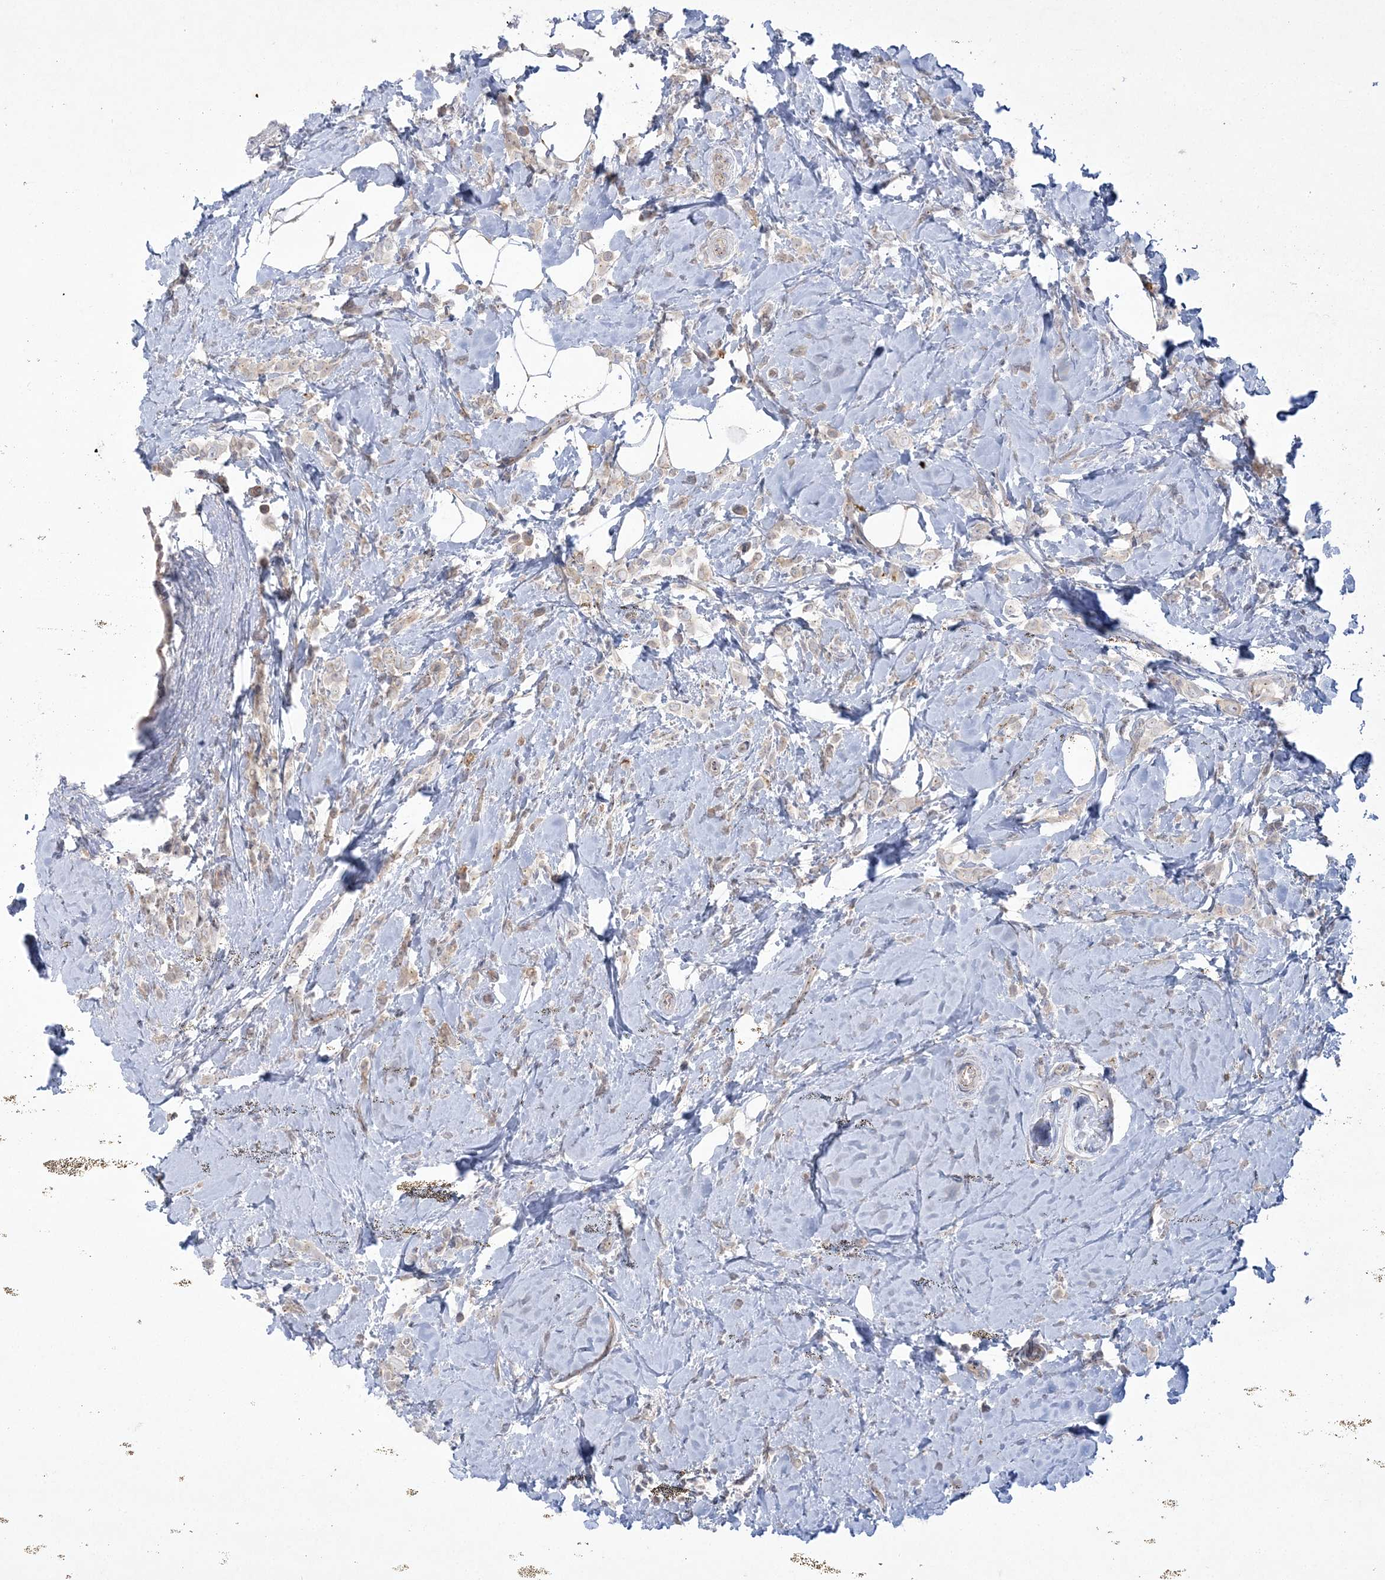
{"staining": {"intensity": "weak", "quantity": "<25%", "location": "cytoplasmic/membranous"}, "tissue": "breast cancer", "cell_type": "Tumor cells", "image_type": "cancer", "snomed": [{"axis": "morphology", "description": "Lobular carcinoma"}, {"axis": "topography", "description": "Breast"}], "caption": "Image shows no protein expression in tumor cells of breast lobular carcinoma tissue. Nuclei are stained in blue.", "gene": "ADAMTS12", "patient": {"sex": "female", "age": 47}}